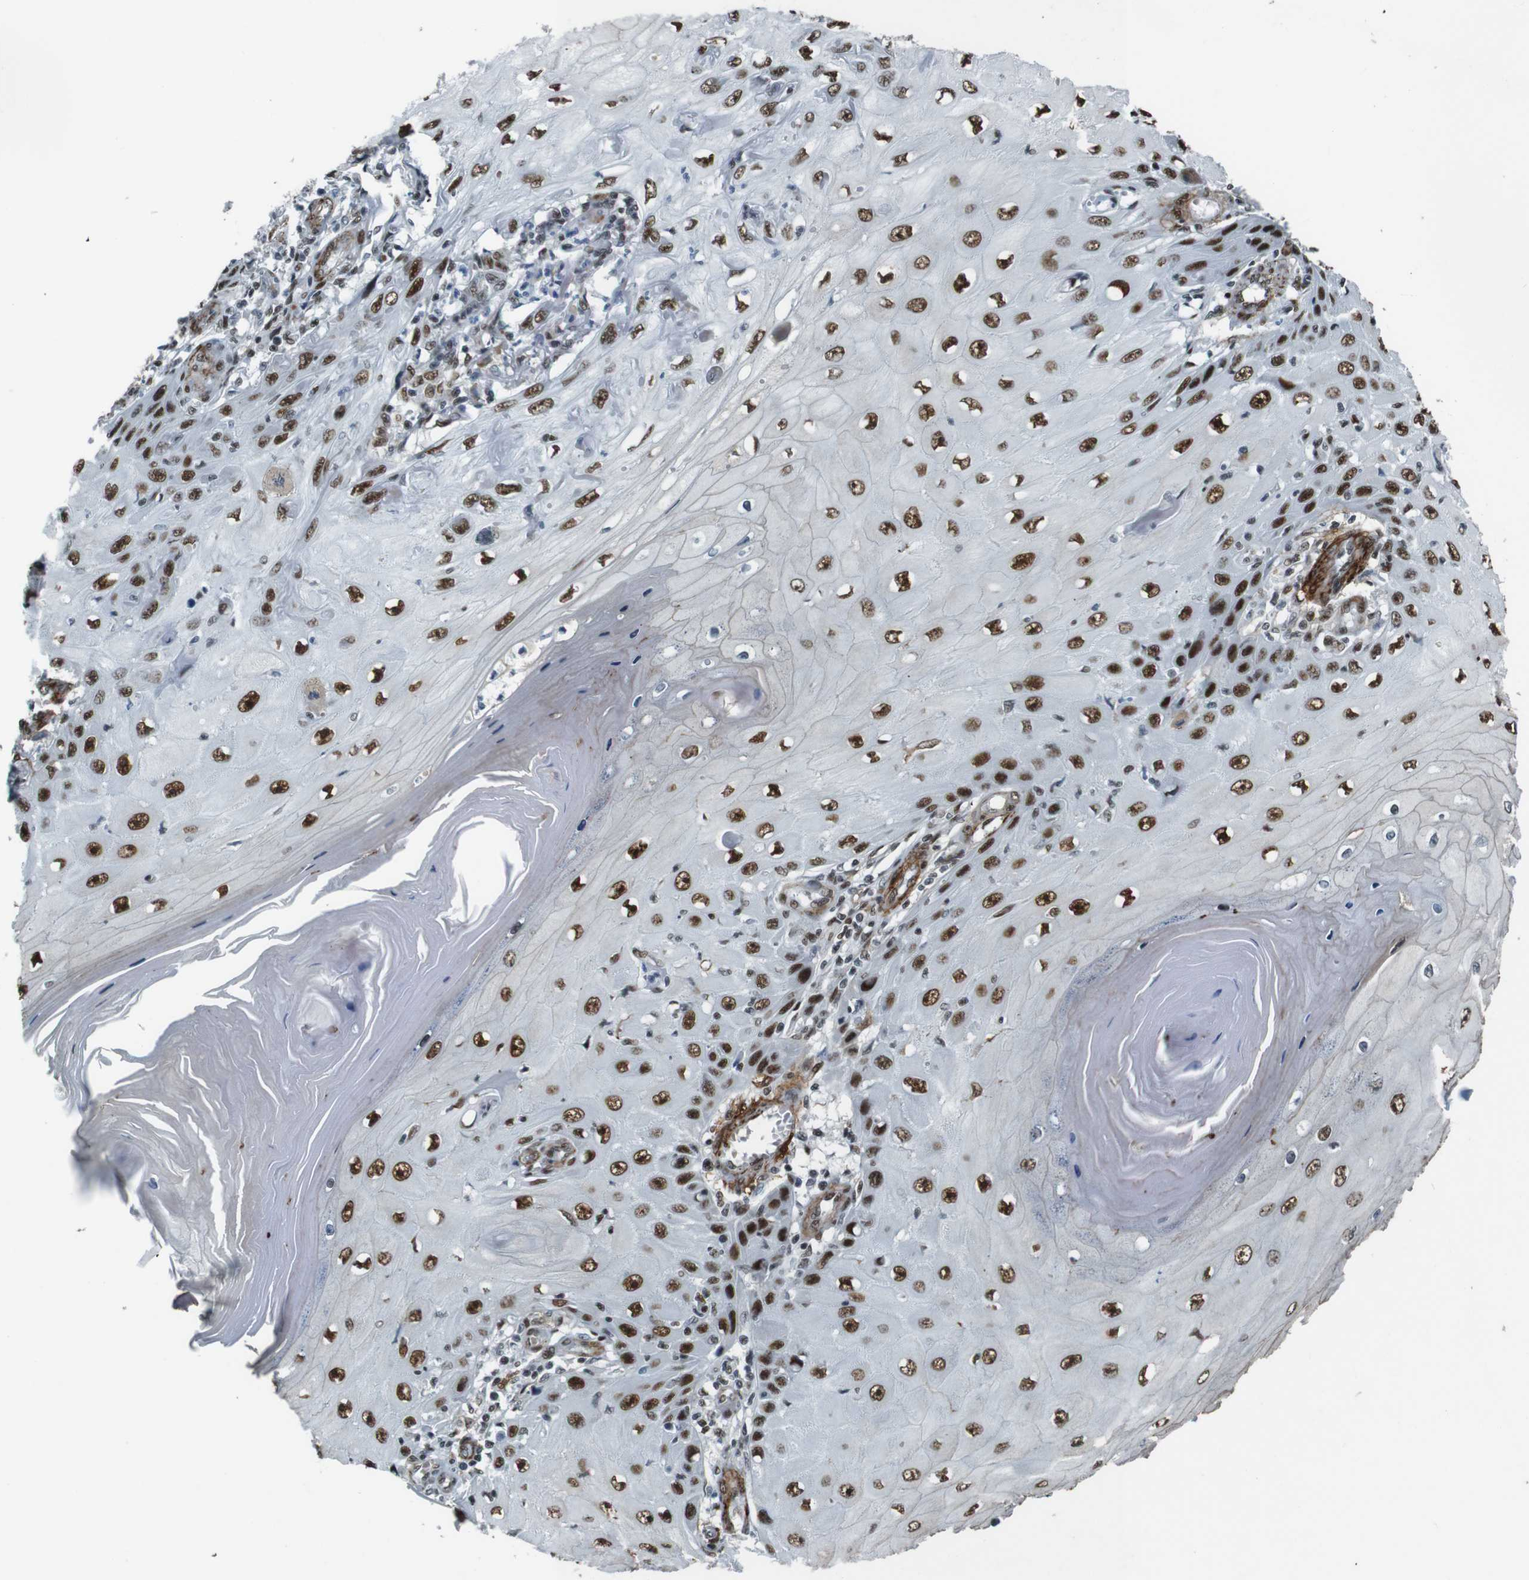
{"staining": {"intensity": "strong", "quantity": ">75%", "location": "nuclear"}, "tissue": "skin cancer", "cell_type": "Tumor cells", "image_type": "cancer", "snomed": [{"axis": "morphology", "description": "Squamous cell carcinoma, NOS"}, {"axis": "topography", "description": "Skin"}], "caption": "An immunohistochemistry photomicrograph of neoplastic tissue is shown. Protein staining in brown highlights strong nuclear positivity in skin cancer (squamous cell carcinoma) within tumor cells.", "gene": "HEXIM1", "patient": {"sex": "female", "age": 73}}